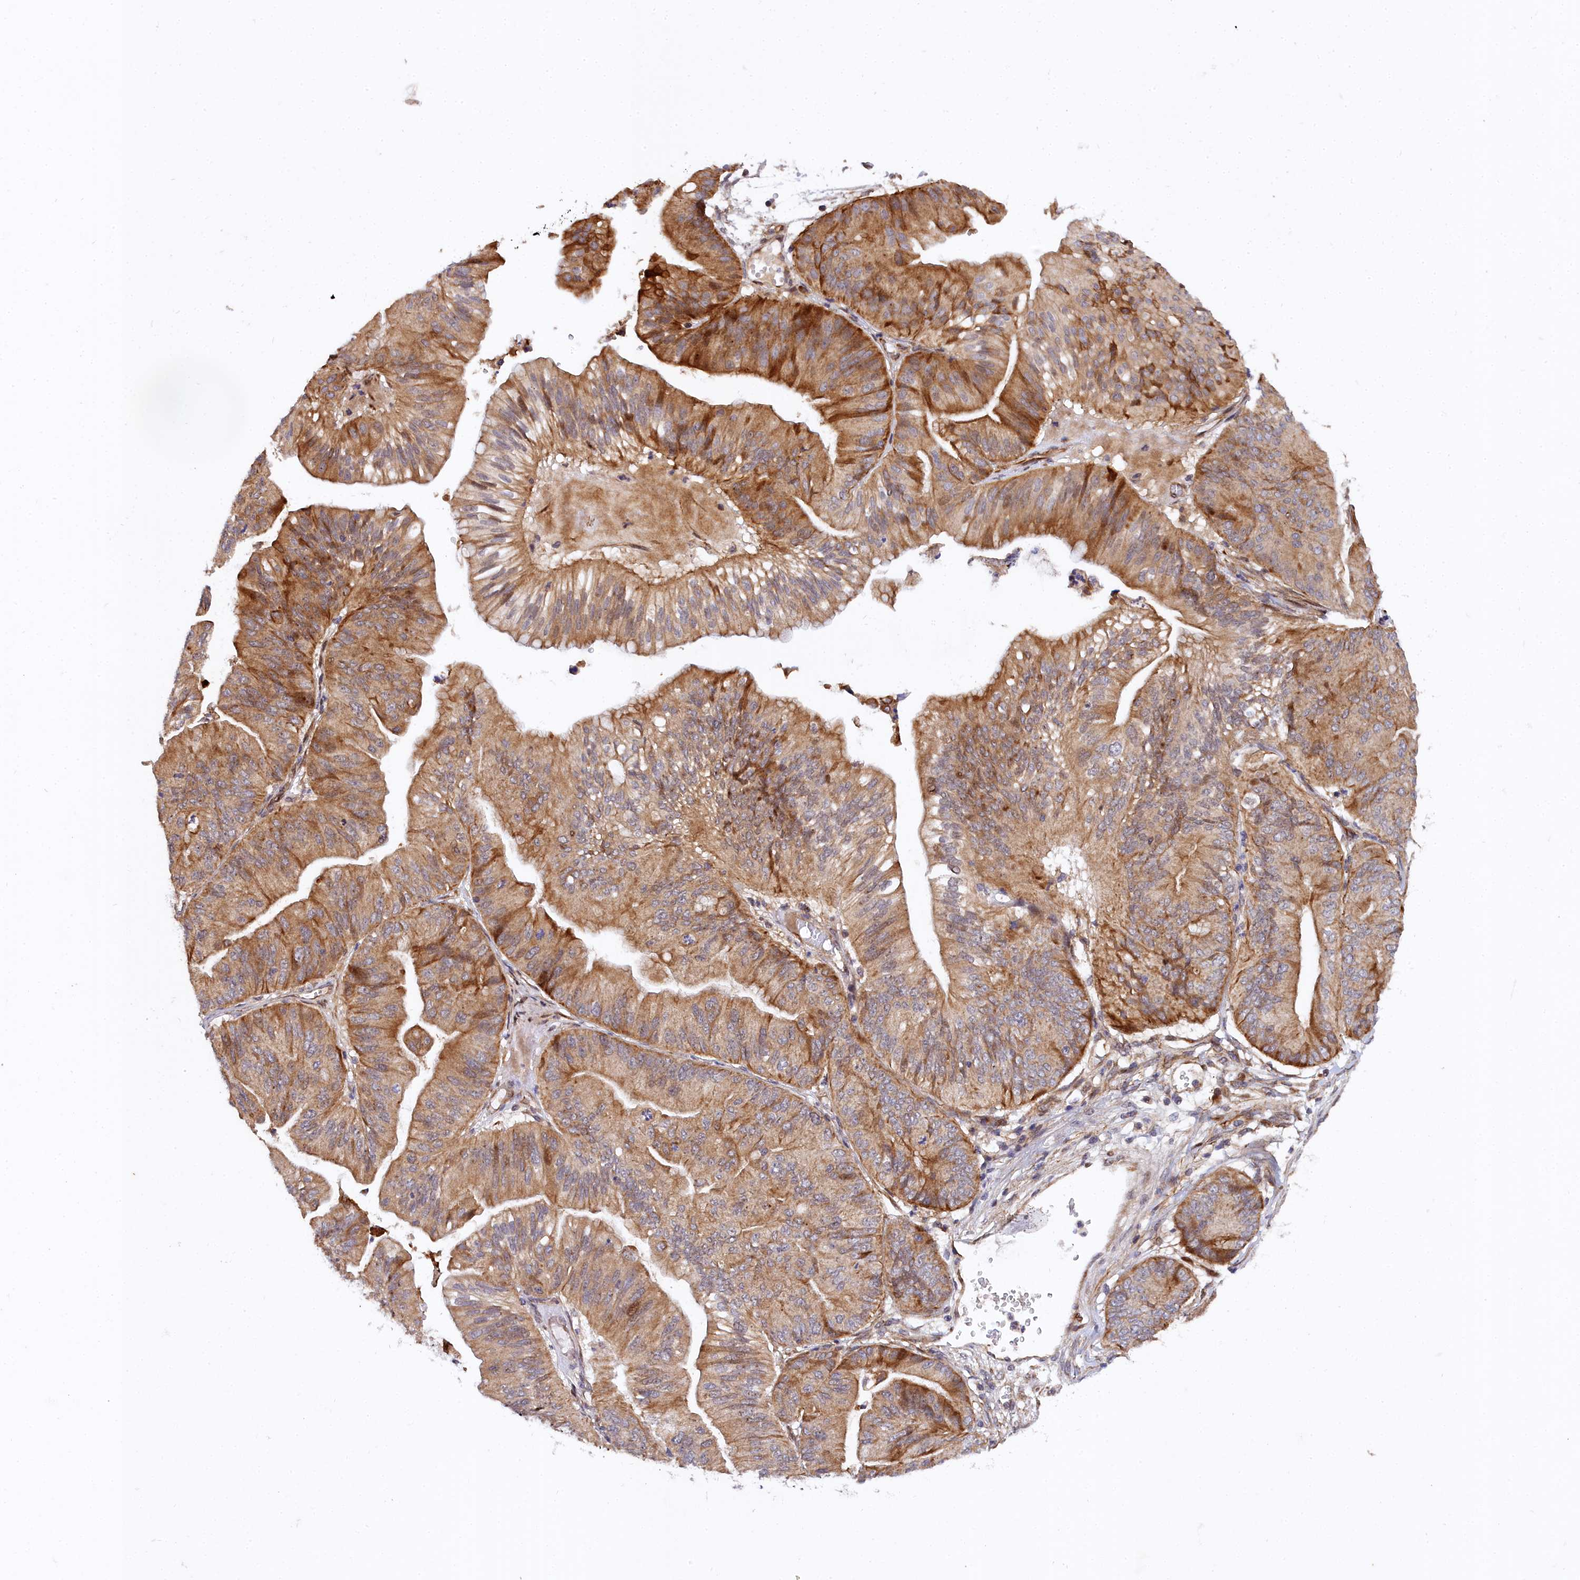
{"staining": {"intensity": "strong", "quantity": ">75%", "location": "cytoplasmic/membranous"}, "tissue": "ovarian cancer", "cell_type": "Tumor cells", "image_type": "cancer", "snomed": [{"axis": "morphology", "description": "Cystadenocarcinoma, mucinous, NOS"}, {"axis": "topography", "description": "Ovary"}], "caption": "Ovarian mucinous cystadenocarcinoma tissue exhibits strong cytoplasmic/membranous positivity in approximately >75% of tumor cells", "gene": "MRPS11", "patient": {"sex": "female", "age": 61}}